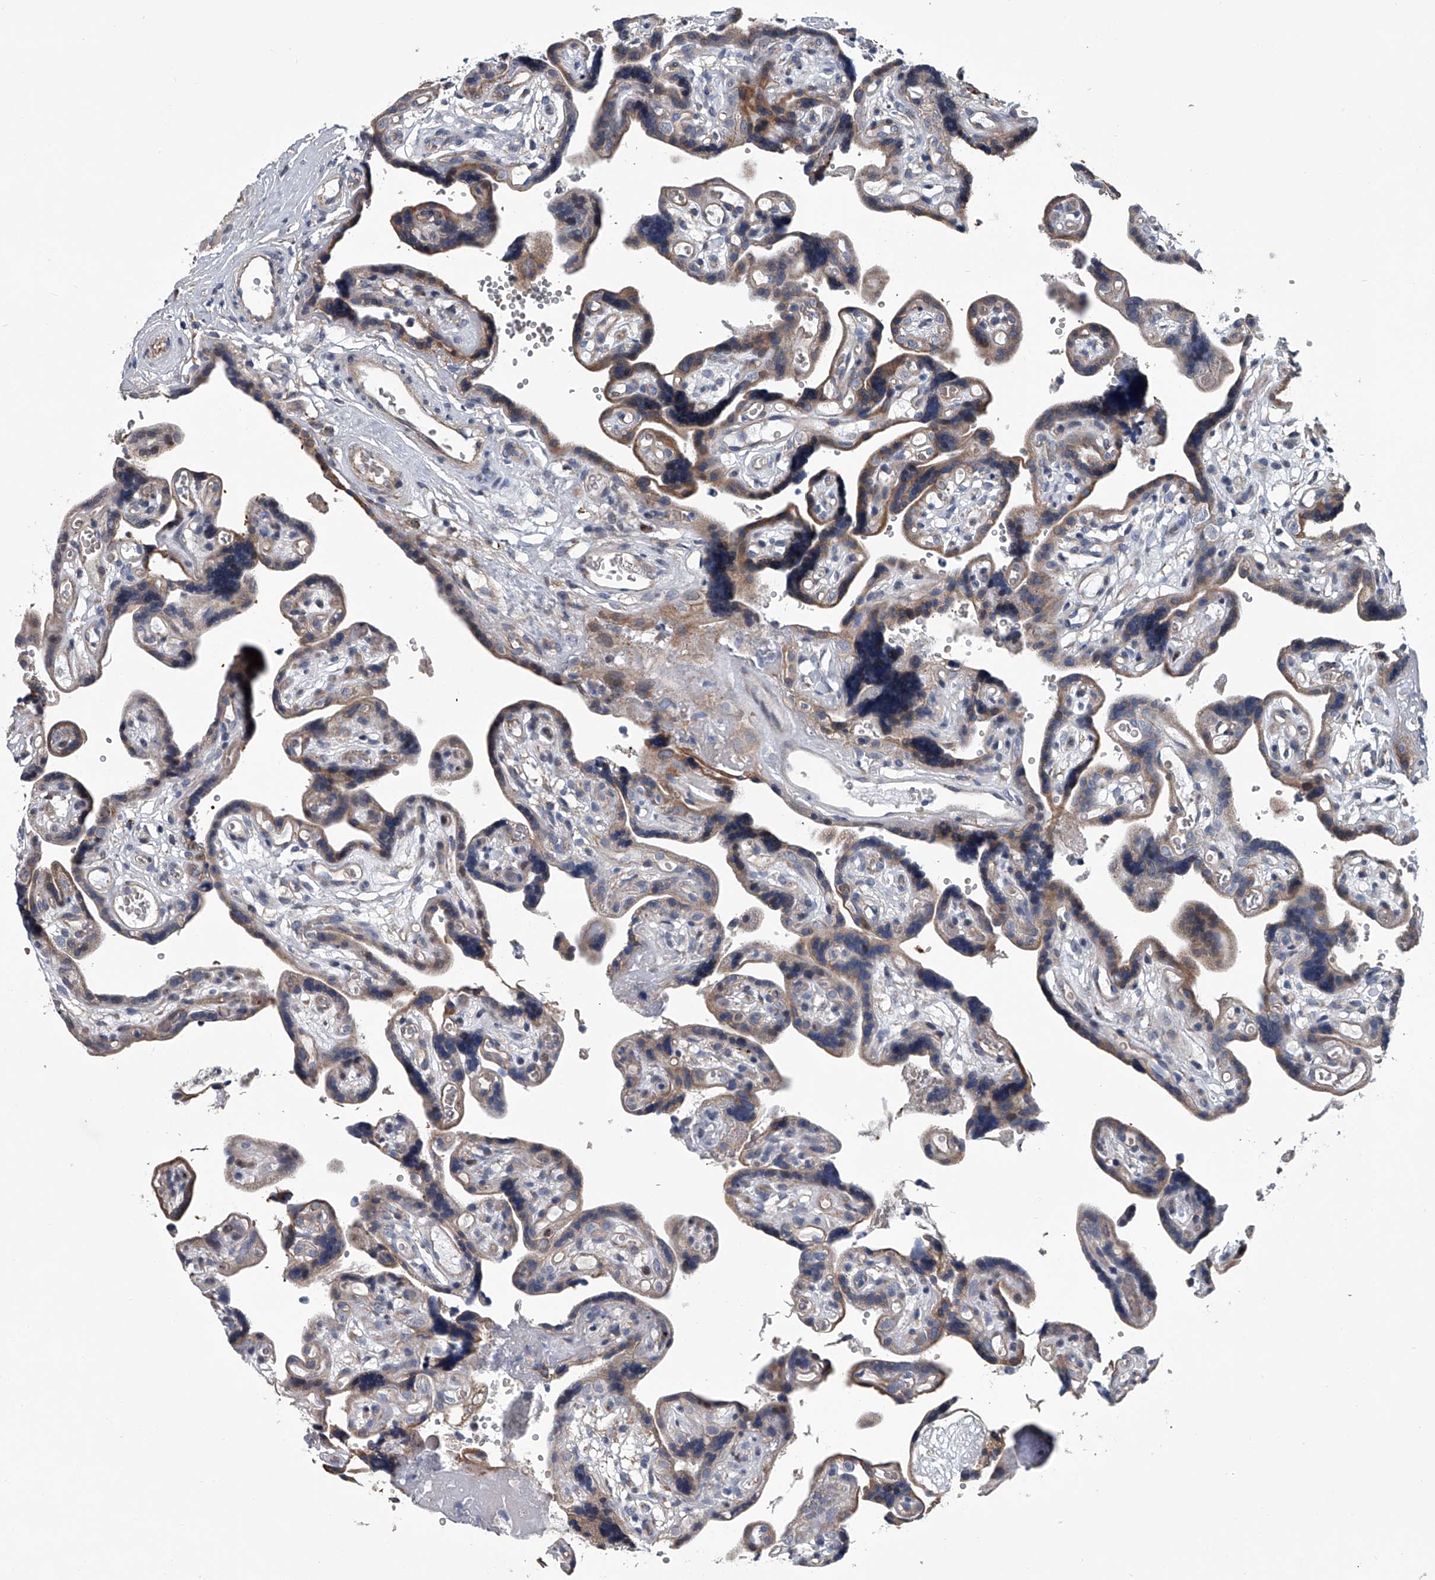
{"staining": {"intensity": "moderate", "quantity": "25%-75%", "location": "cytoplasmic/membranous"}, "tissue": "placenta", "cell_type": "Decidual cells", "image_type": "normal", "snomed": [{"axis": "morphology", "description": "Normal tissue, NOS"}, {"axis": "topography", "description": "Placenta"}], "caption": "A histopathology image showing moderate cytoplasmic/membranous staining in about 25%-75% of decidual cells in benign placenta, as visualized by brown immunohistochemical staining.", "gene": "ABCG1", "patient": {"sex": "female", "age": 30}}